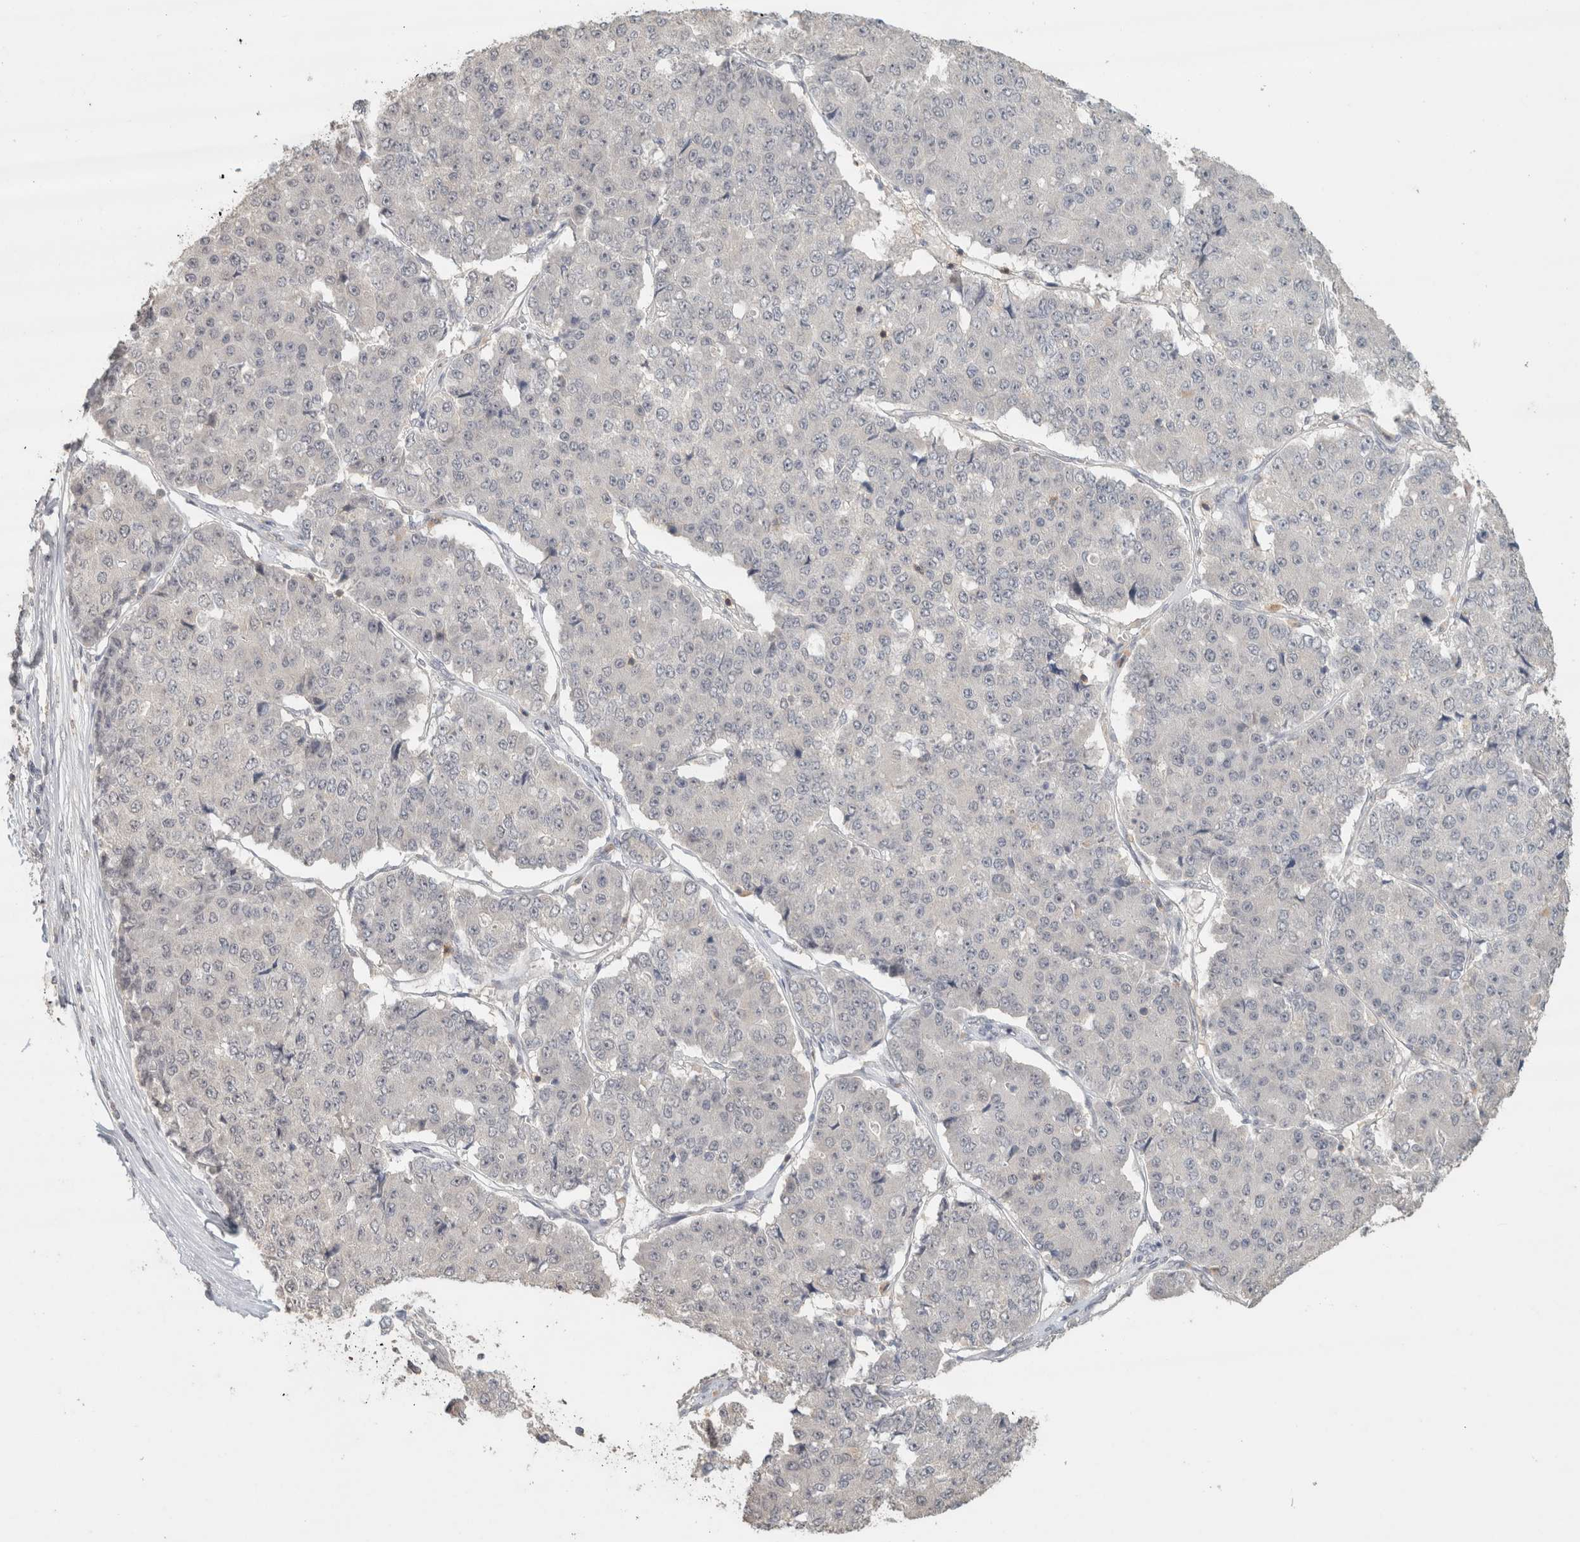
{"staining": {"intensity": "negative", "quantity": "none", "location": "none"}, "tissue": "pancreatic cancer", "cell_type": "Tumor cells", "image_type": "cancer", "snomed": [{"axis": "morphology", "description": "Adenocarcinoma, NOS"}, {"axis": "topography", "description": "Pancreas"}], "caption": "Immunohistochemical staining of pancreatic adenocarcinoma exhibits no significant positivity in tumor cells. Brightfield microscopy of IHC stained with DAB (3,3'-diaminobenzidine) (brown) and hematoxylin (blue), captured at high magnification.", "gene": "TRAT1", "patient": {"sex": "male", "age": 50}}